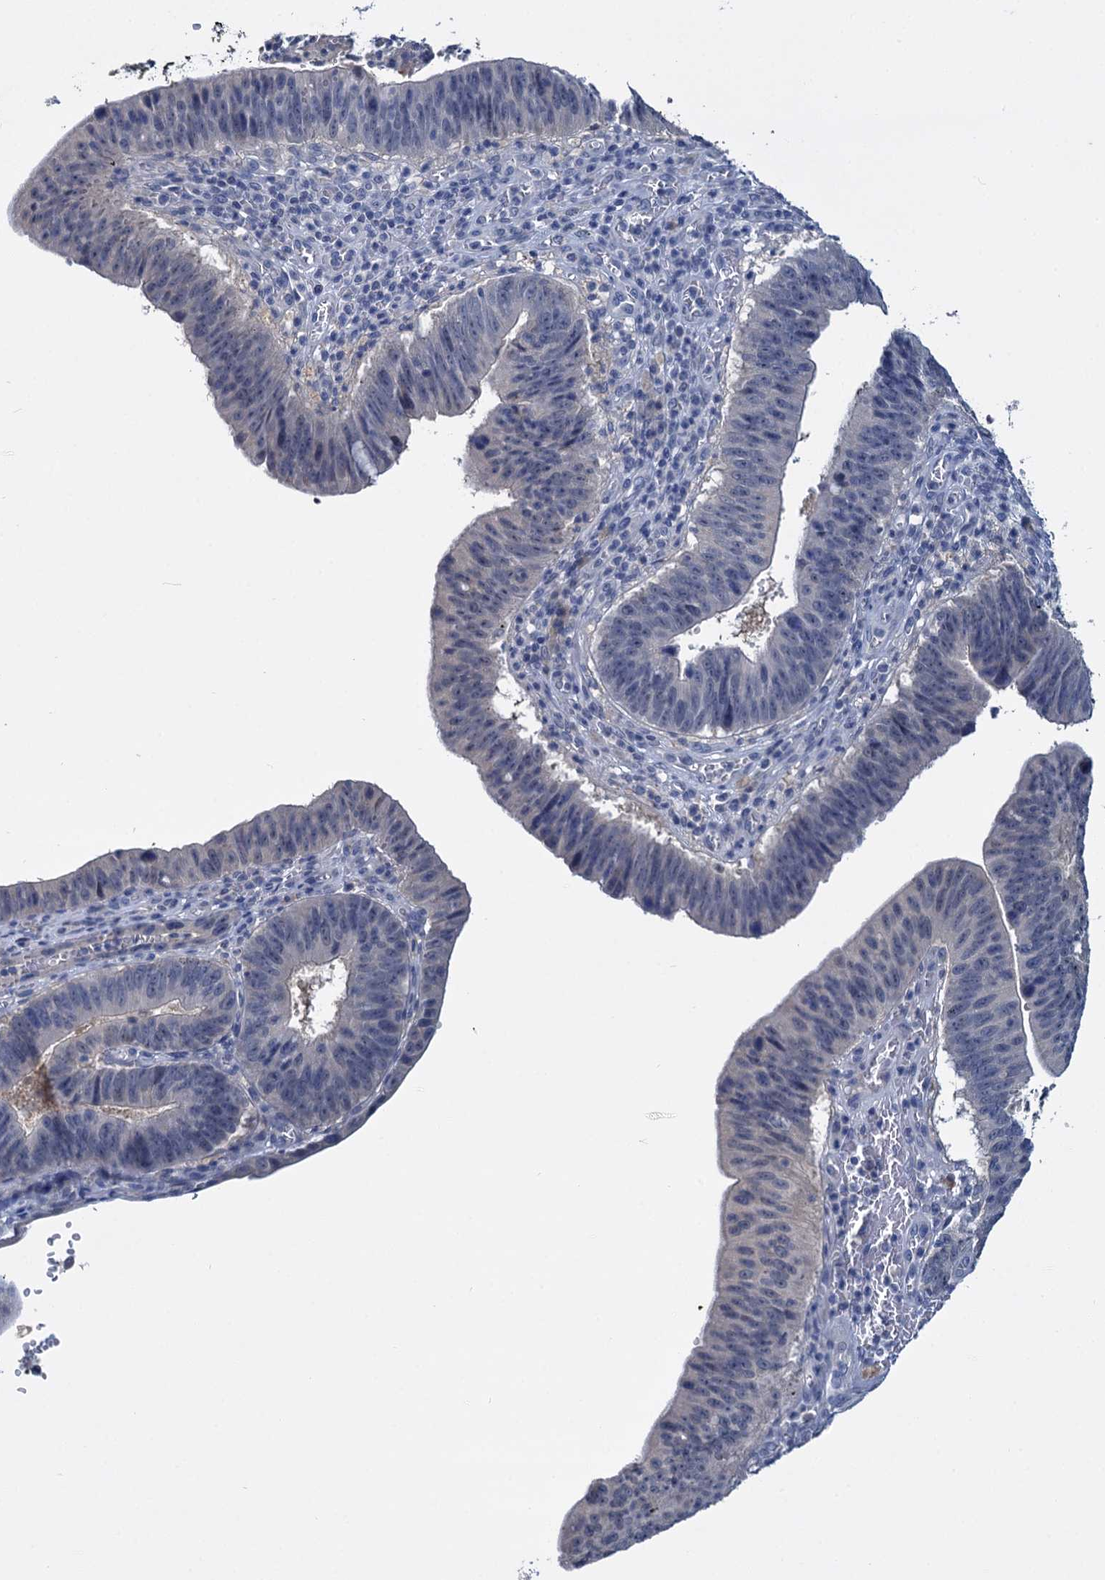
{"staining": {"intensity": "negative", "quantity": "none", "location": "none"}, "tissue": "stomach cancer", "cell_type": "Tumor cells", "image_type": "cancer", "snomed": [{"axis": "morphology", "description": "Adenocarcinoma, NOS"}, {"axis": "topography", "description": "Stomach"}], "caption": "Immunohistochemical staining of human stomach adenocarcinoma shows no significant positivity in tumor cells.", "gene": "ANKRD42", "patient": {"sex": "male", "age": 59}}